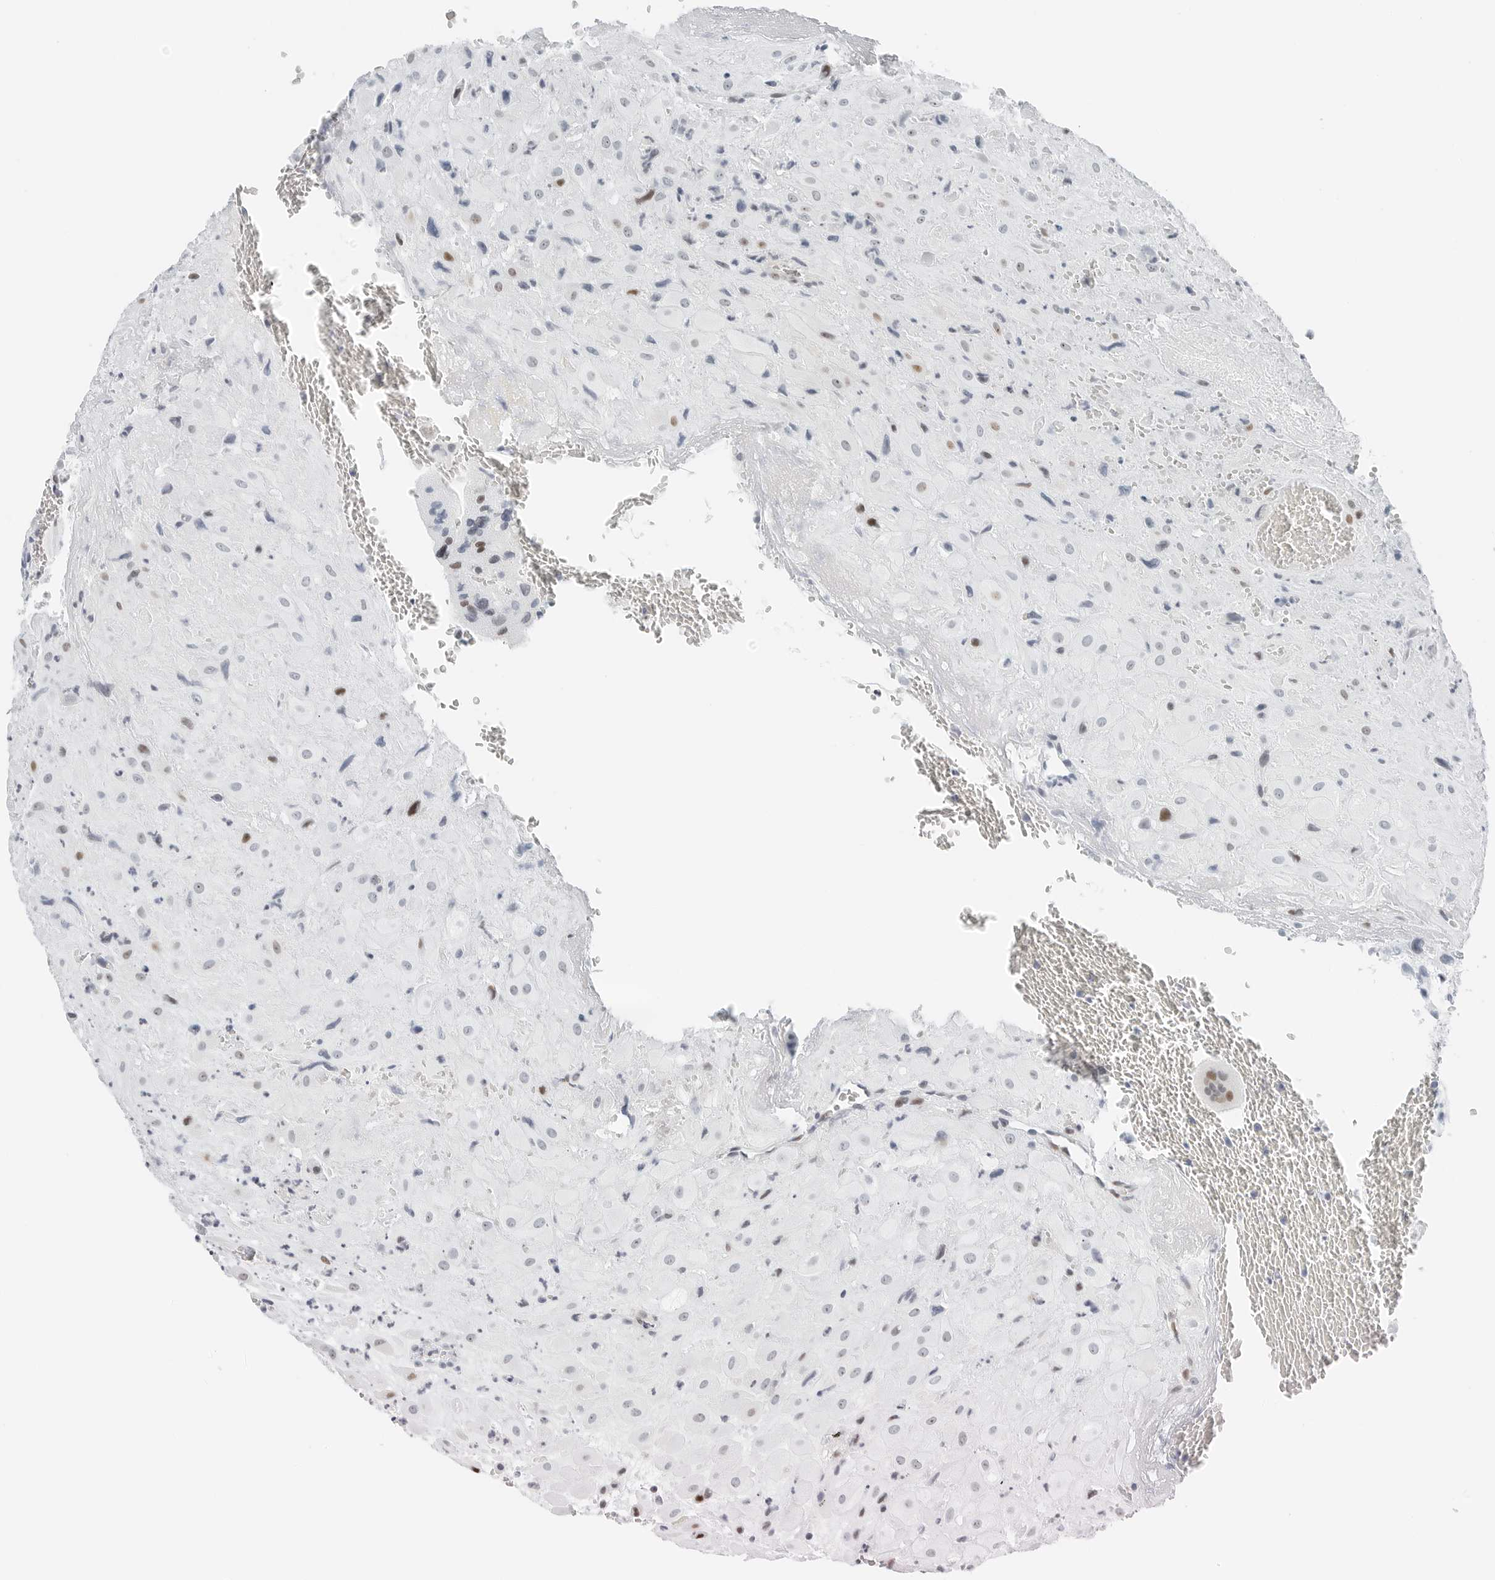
{"staining": {"intensity": "negative", "quantity": "none", "location": "none"}, "tissue": "placenta", "cell_type": "Decidual cells", "image_type": "normal", "snomed": [{"axis": "morphology", "description": "Normal tissue, NOS"}, {"axis": "topography", "description": "Placenta"}], "caption": "Protein analysis of normal placenta demonstrates no significant positivity in decidual cells.", "gene": "NTMT2", "patient": {"sex": "female", "age": 35}}